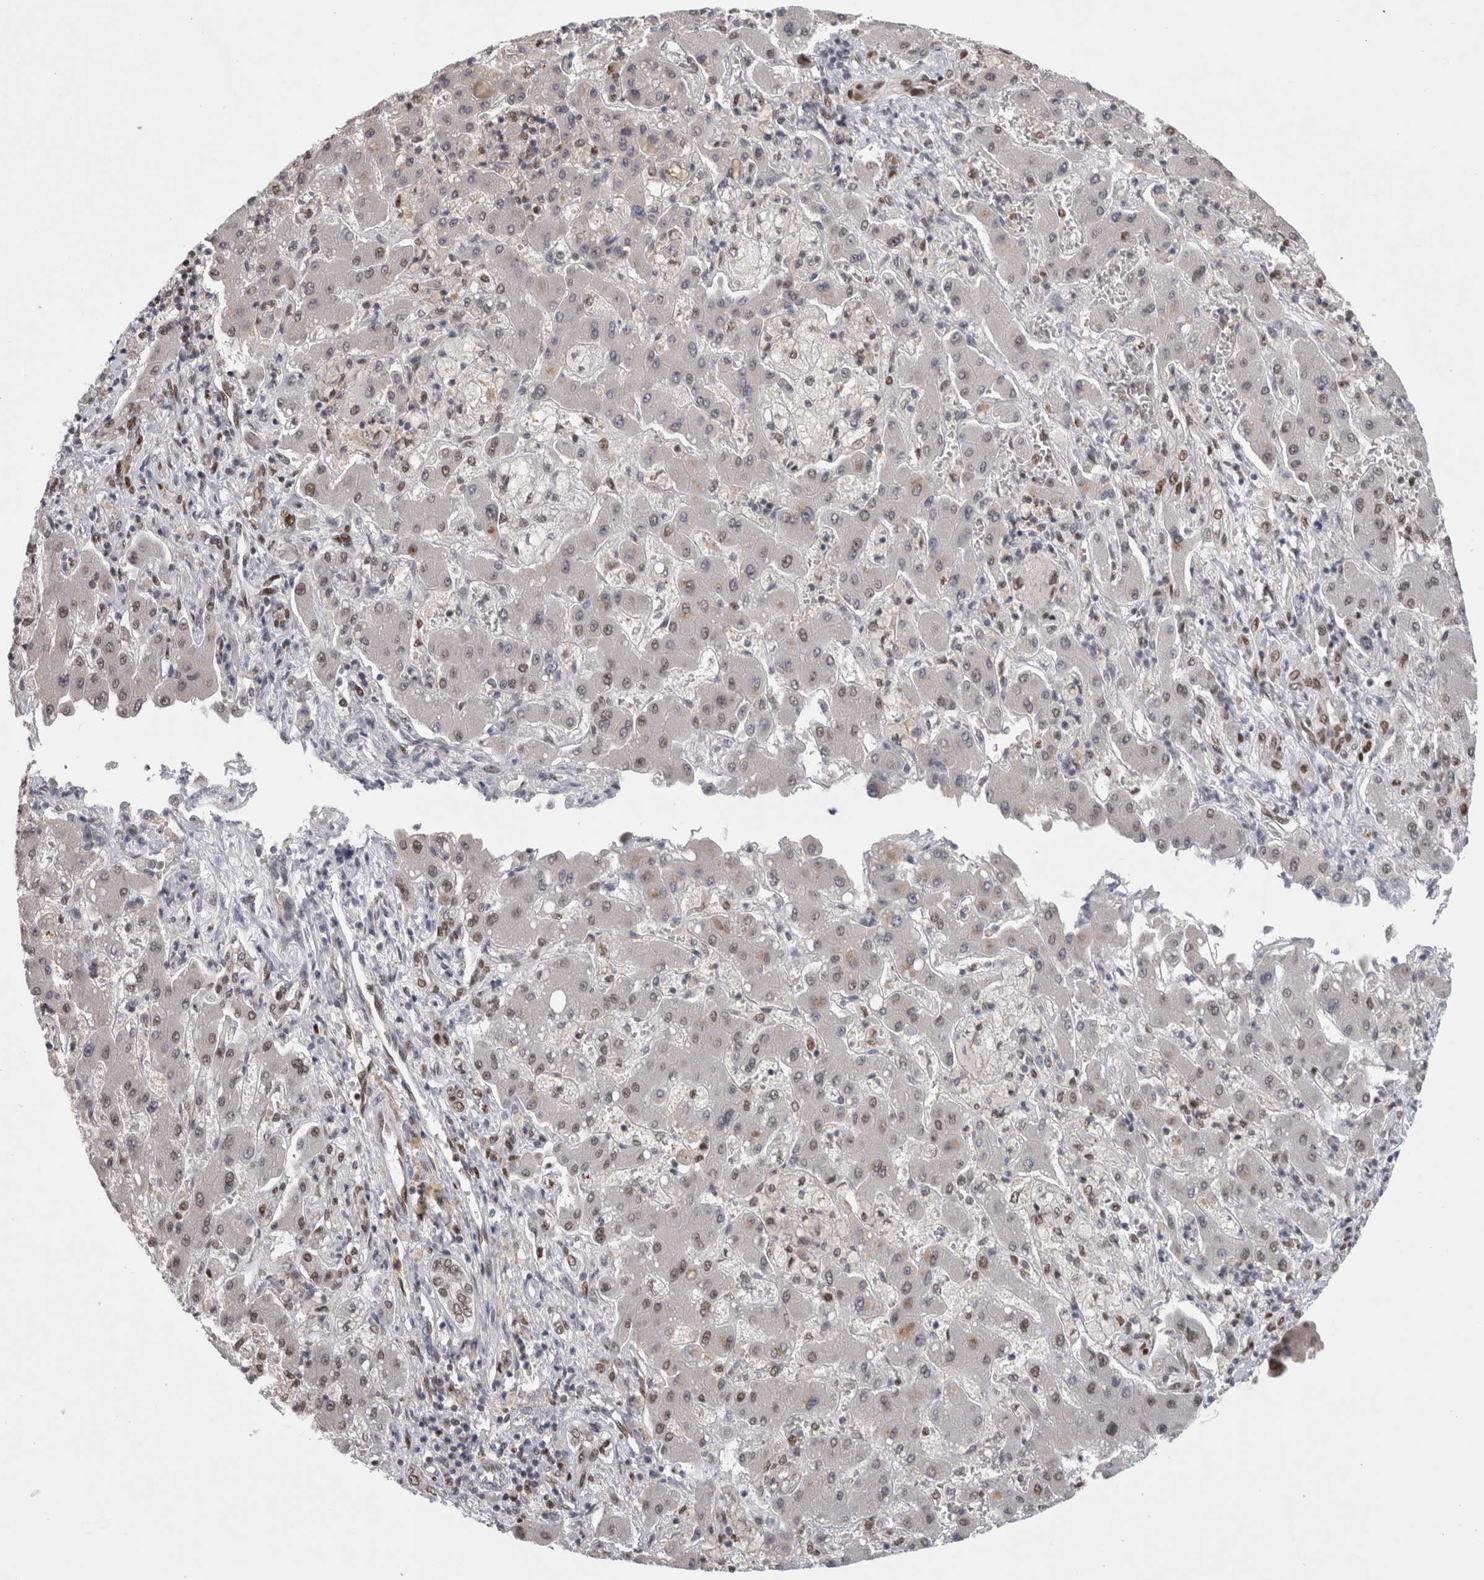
{"staining": {"intensity": "weak", "quantity": "25%-75%", "location": "nuclear"}, "tissue": "liver cancer", "cell_type": "Tumor cells", "image_type": "cancer", "snomed": [{"axis": "morphology", "description": "Cholangiocarcinoma"}, {"axis": "topography", "description": "Liver"}], "caption": "Tumor cells reveal low levels of weak nuclear staining in approximately 25%-75% of cells in liver cancer (cholangiocarcinoma). (Brightfield microscopy of DAB IHC at high magnification).", "gene": "SRARP", "patient": {"sex": "male", "age": 50}}